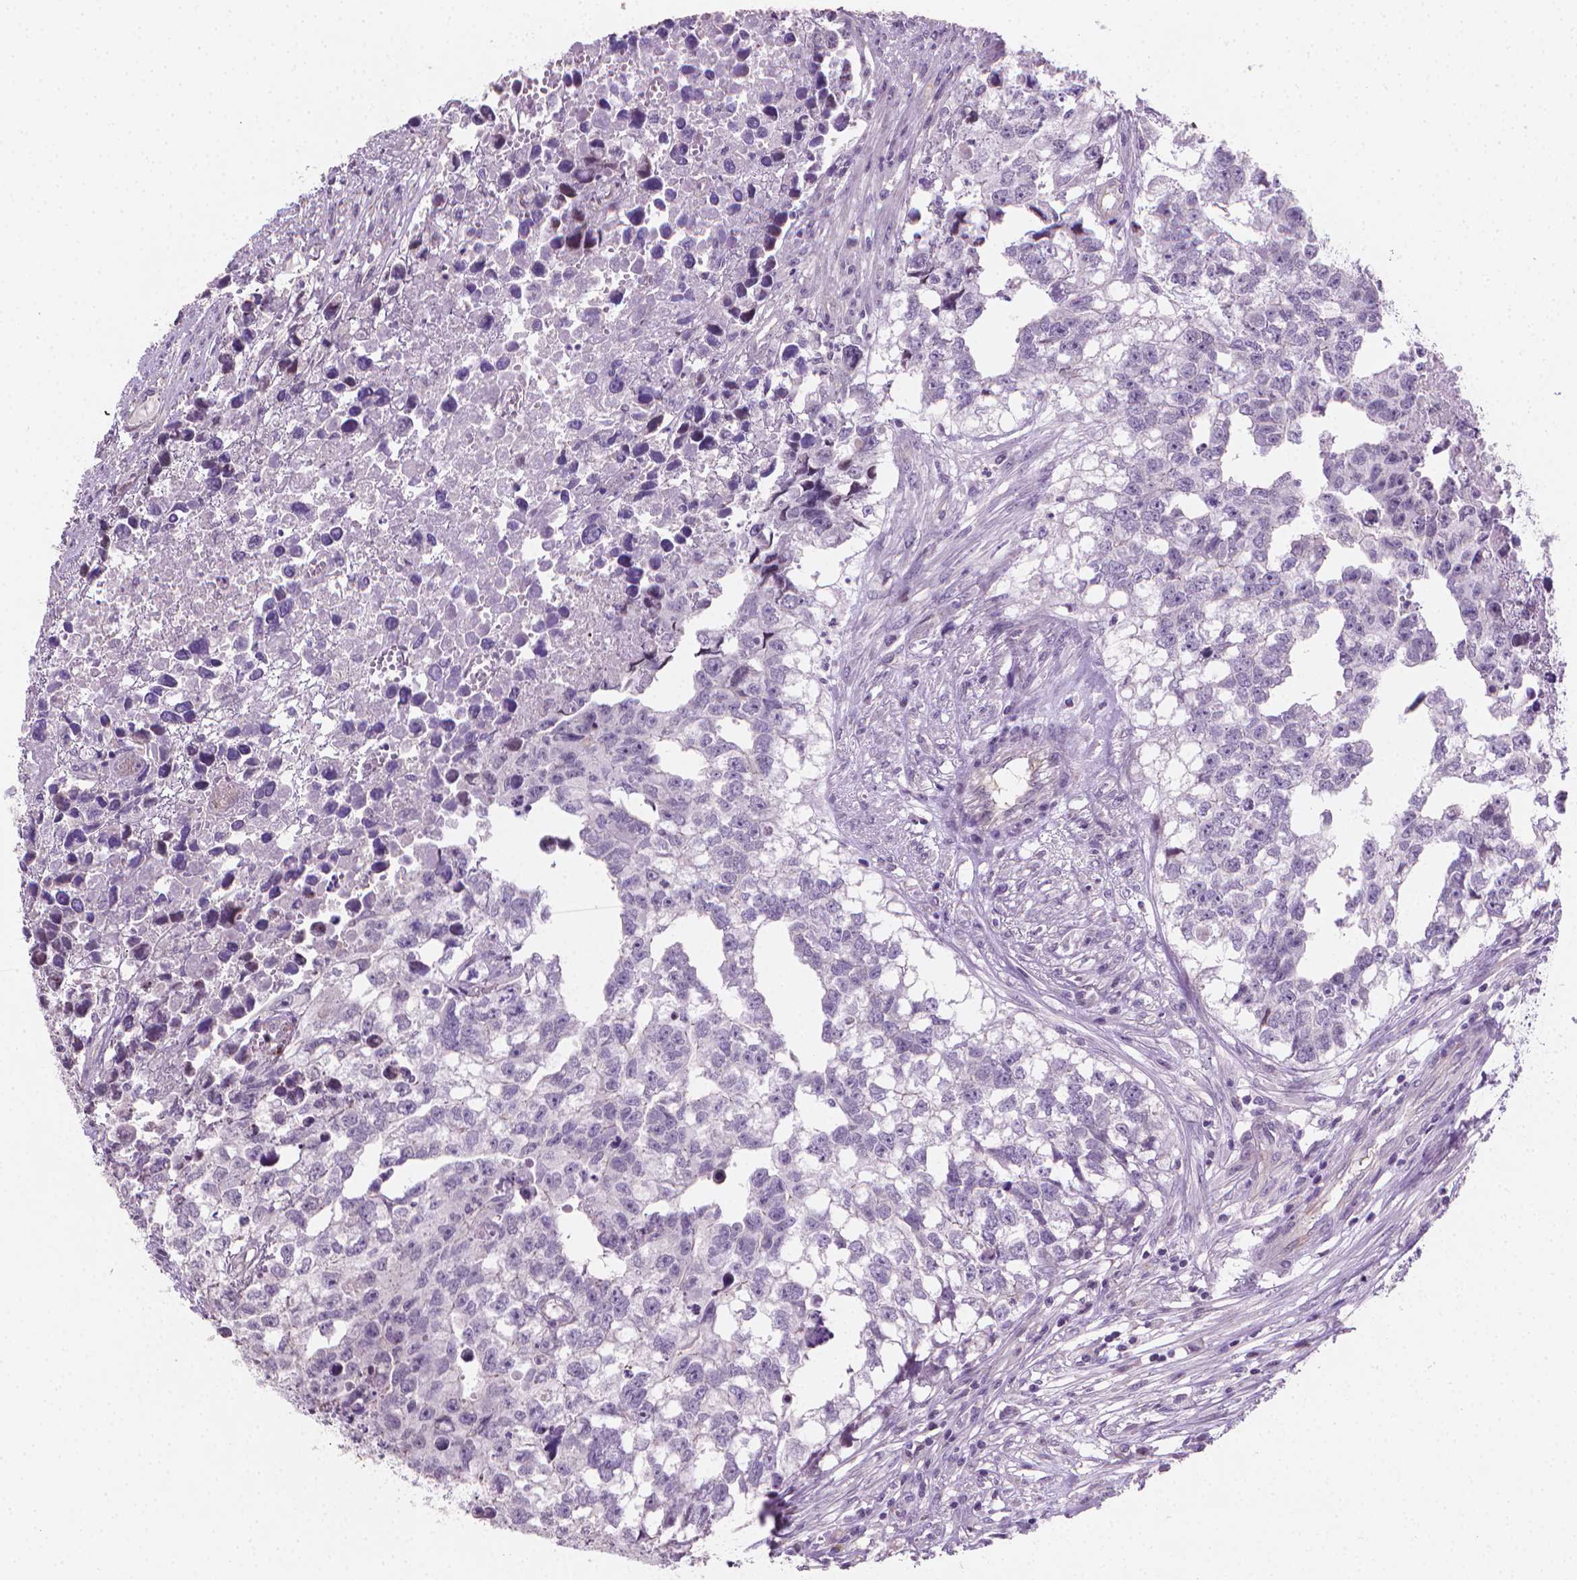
{"staining": {"intensity": "negative", "quantity": "none", "location": "none"}, "tissue": "testis cancer", "cell_type": "Tumor cells", "image_type": "cancer", "snomed": [{"axis": "morphology", "description": "Carcinoma, Embryonal, NOS"}, {"axis": "morphology", "description": "Teratoma, malignant, NOS"}, {"axis": "topography", "description": "Testis"}], "caption": "This is an IHC photomicrograph of testis cancer (teratoma (malignant)). There is no staining in tumor cells.", "gene": "CLXN", "patient": {"sex": "male", "age": 44}}